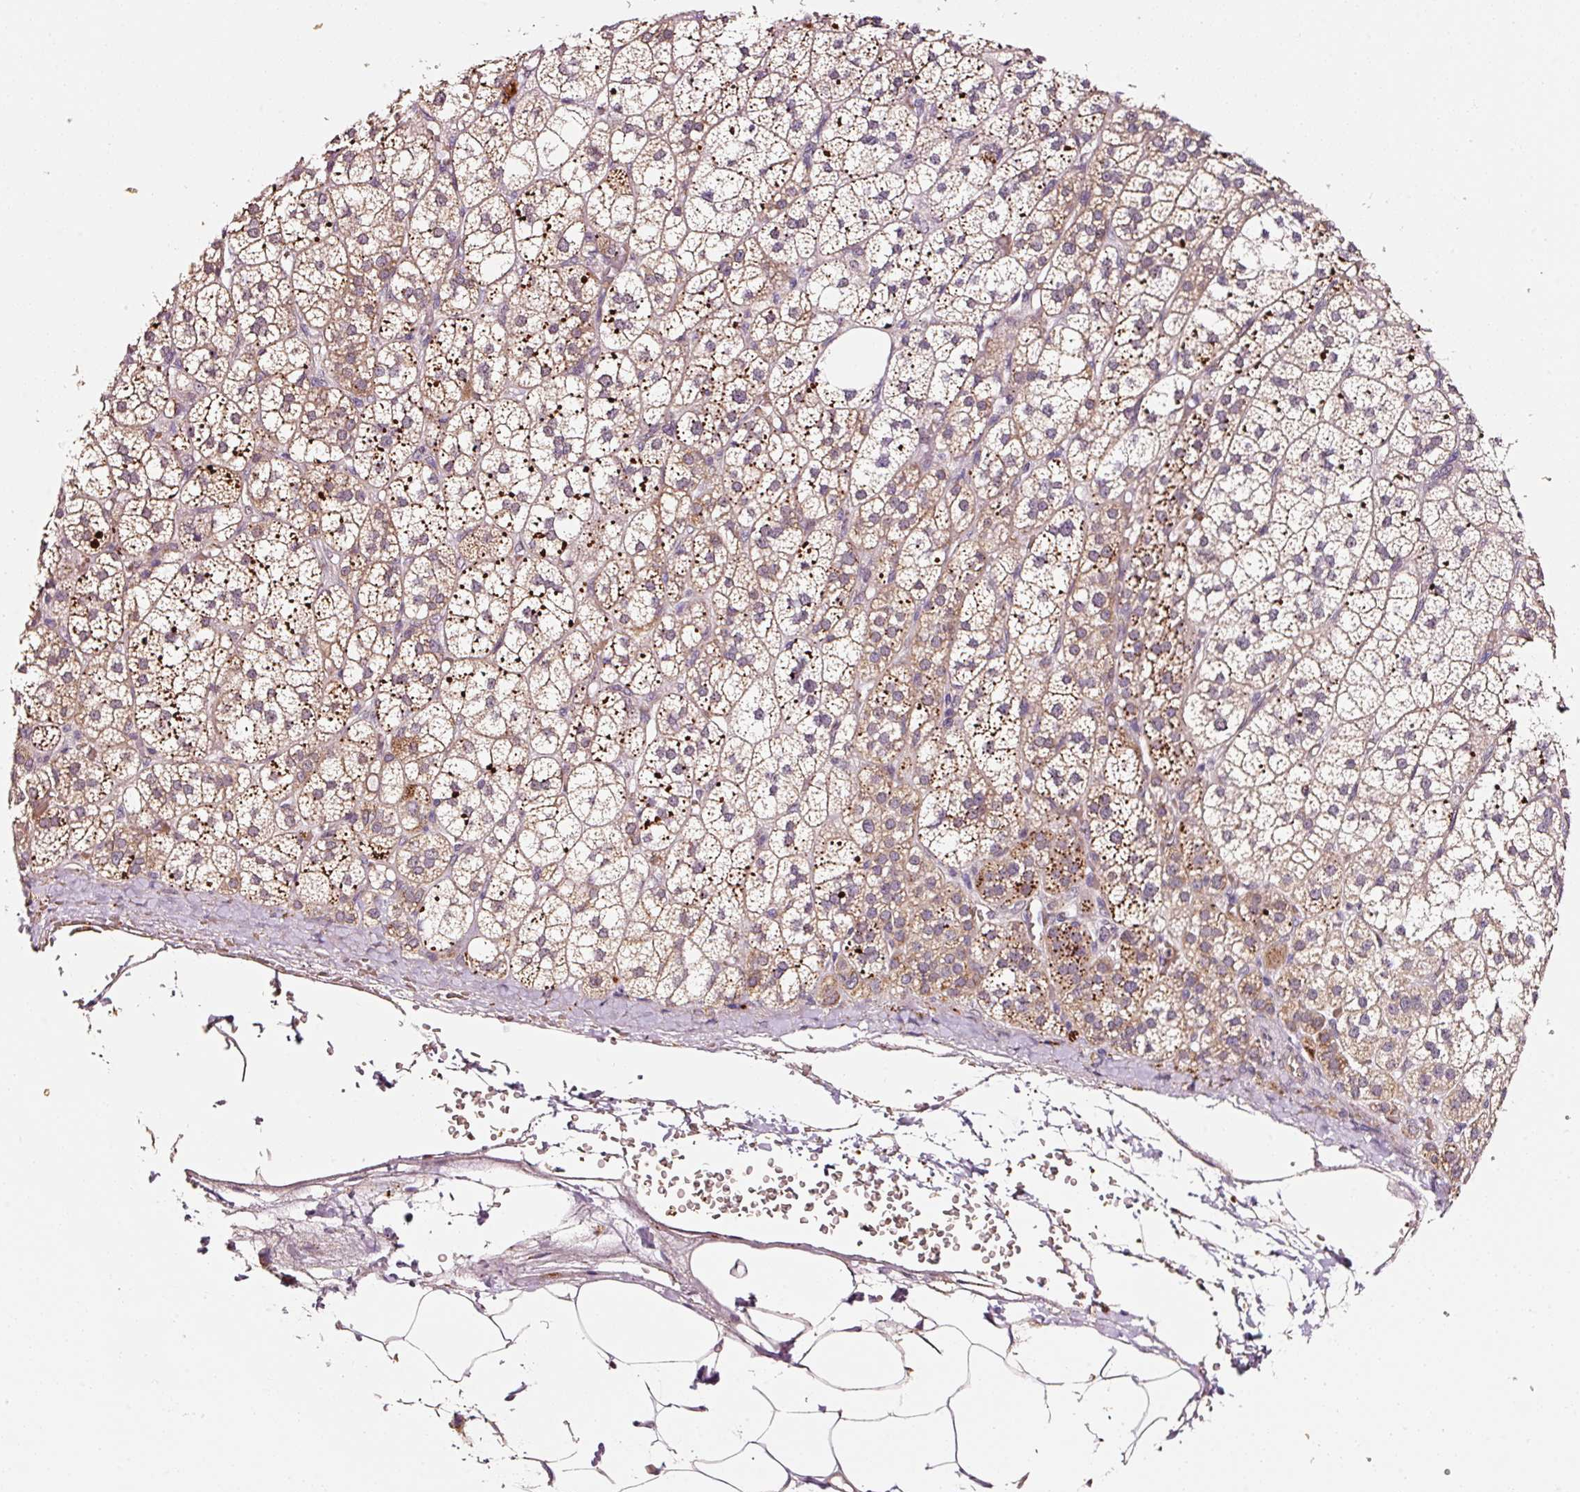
{"staining": {"intensity": "moderate", "quantity": ">75%", "location": "cytoplasmic/membranous"}, "tissue": "adrenal gland", "cell_type": "Glandular cells", "image_type": "normal", "snomed": [{"axis": "morphology", "description": "Normal tissue, NOS"}, {"axis": "topography", "description": "Adrenal gland"}], "caption": "Immunohistochemical staining of benign adrenal gland shows moderate cytoplasmic/membranous protein staining in about >75% of glandular cells.", "gene": "ZNF460", "patient": {"sex": "female", "age": 60}}